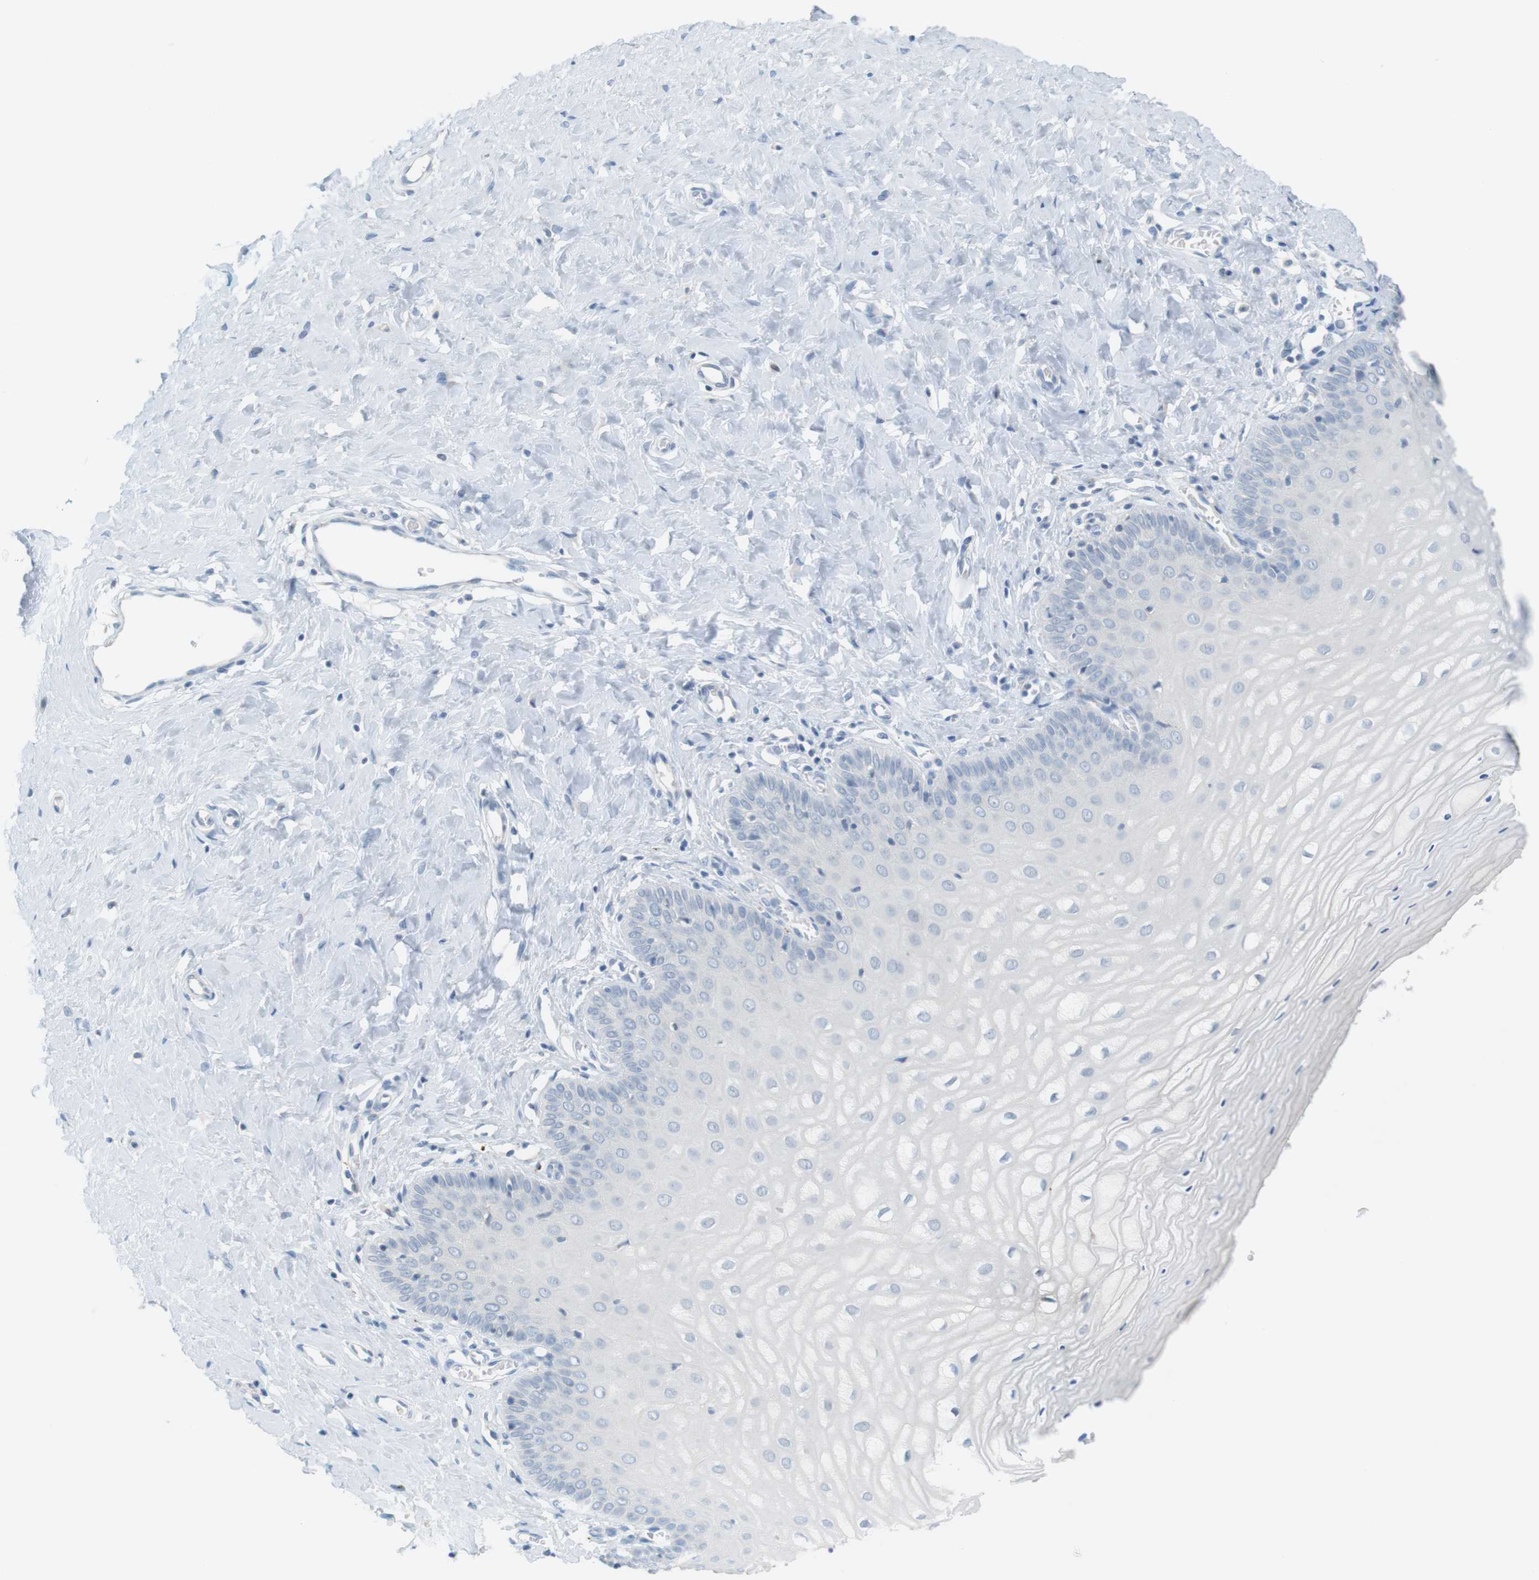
{"staining": {"intensity": "moderate", "quantity": "<25%", "location": "cytoplasmic/membranous"}, "tissue": "cervix", "cell_type": "Glandular cells", "image_type": "normal", "snomed": [{"axis": "morphology", "description": "Normal tissue, NOS"}, {"axis": "topography", "description": "Cervix"}], "caption": "A micrograph of human cervix stained for a protein displays moderate cytoplasmic/membranous brown staining in glandular cells. (DAB IHC, brown staining for protein, blue staining for nuclei).", "gene": "YIPF1", "patient": {"sex": "female", "age": 55}}